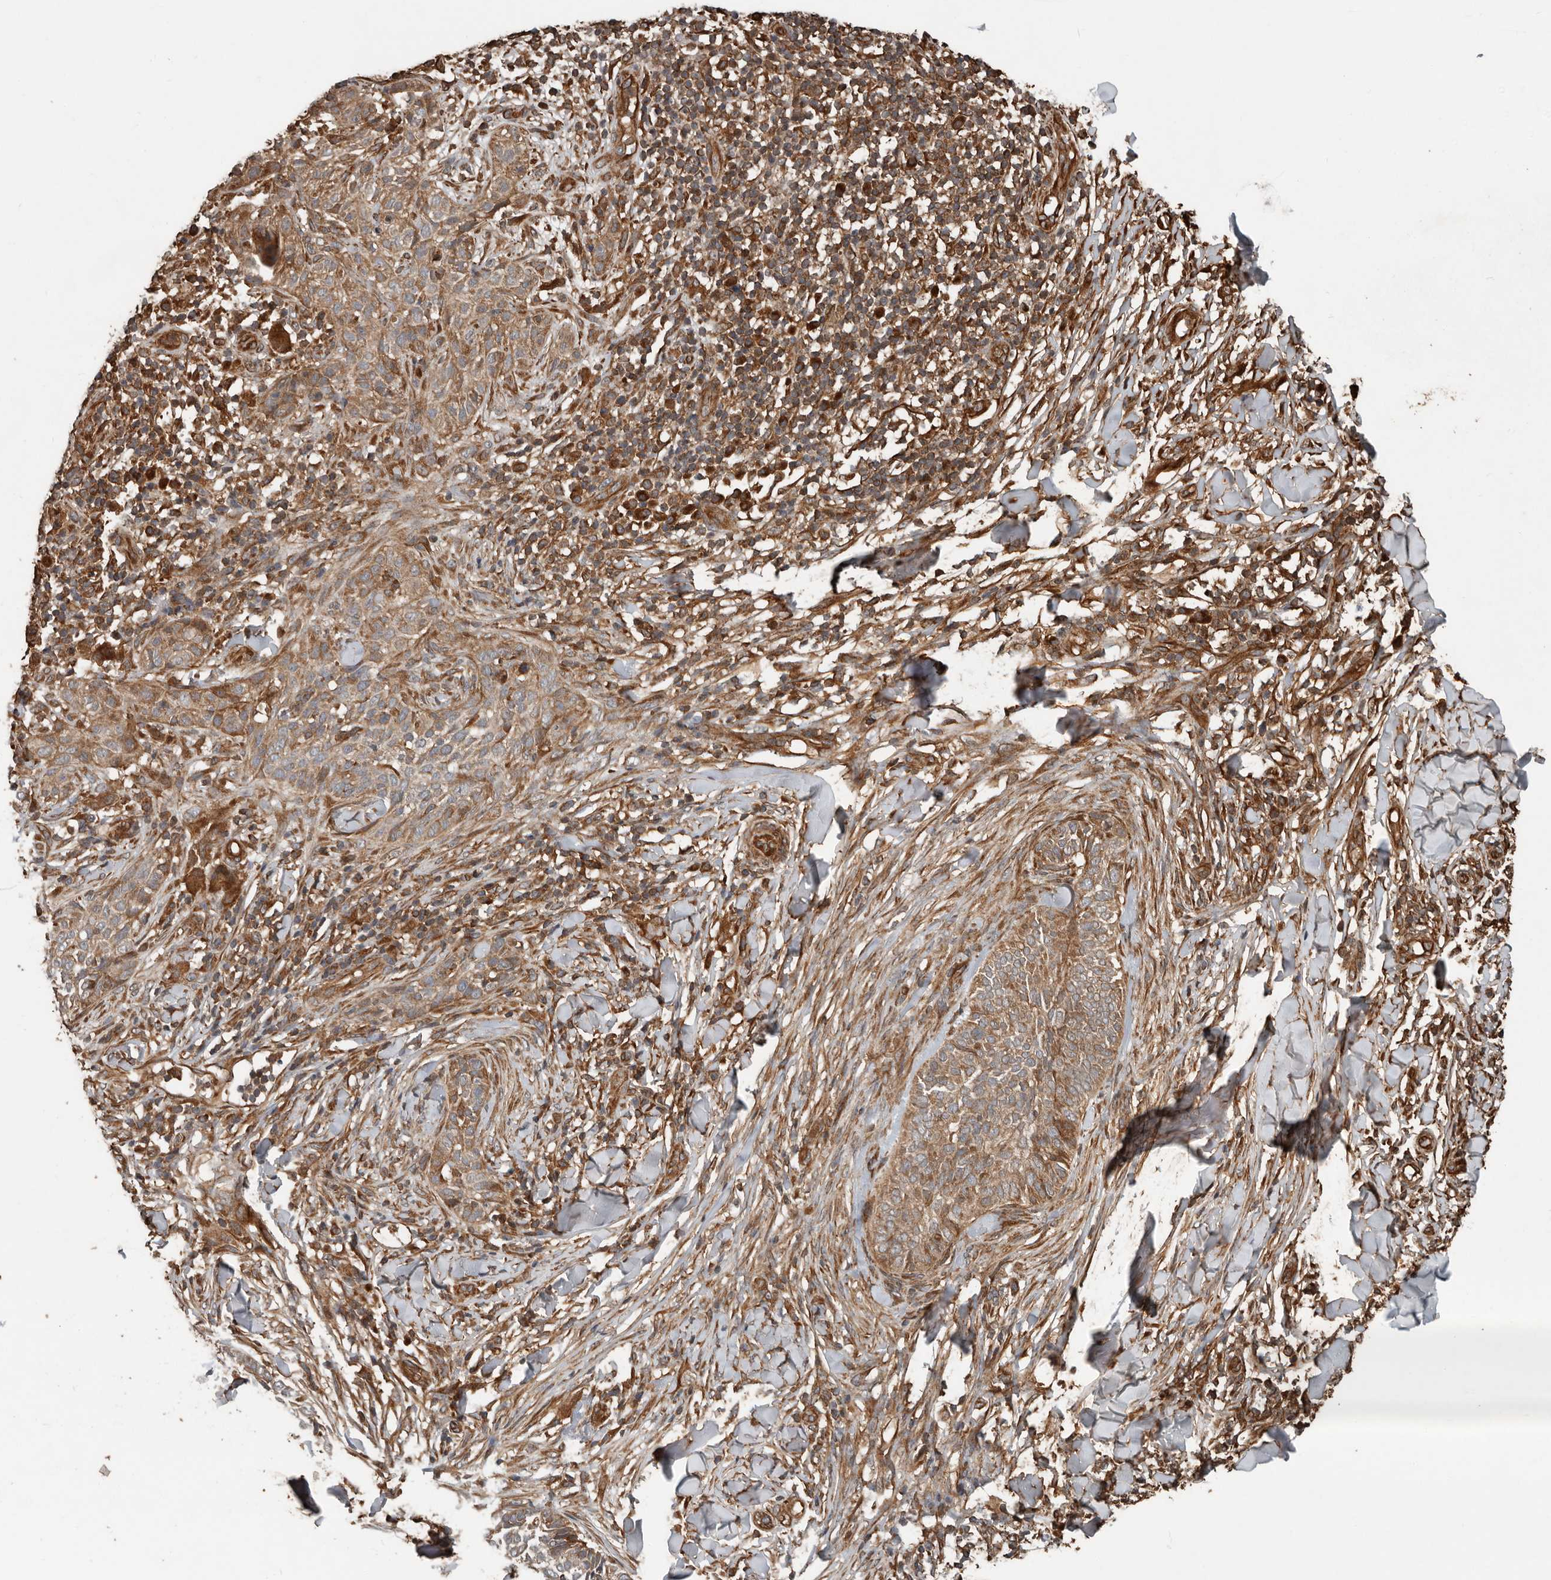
{"staining": {"intensity": "moderate", "quantity": ">75%", "location": "cytoplasmic/membranous"}, "tissue": "skin cancer", "cell_type": "Tumor cells", "image_type": "cancer", "snomed": [{"axis": "morphology", "description": "Normal tissue, NOS"}, {"axis": "morphology", "description": "Basal cell carcinoma"}, {"axis": "topography", "description": "Skin"}], "caption": "Skin cancer (basal cell carcinoma) stained with IHC demonstrates moderate cytoplasmic/membranous staining in approximately >75% of tumor cells.", "gene": "YOD1", "patient": {"sex": "male", "age": 67}}